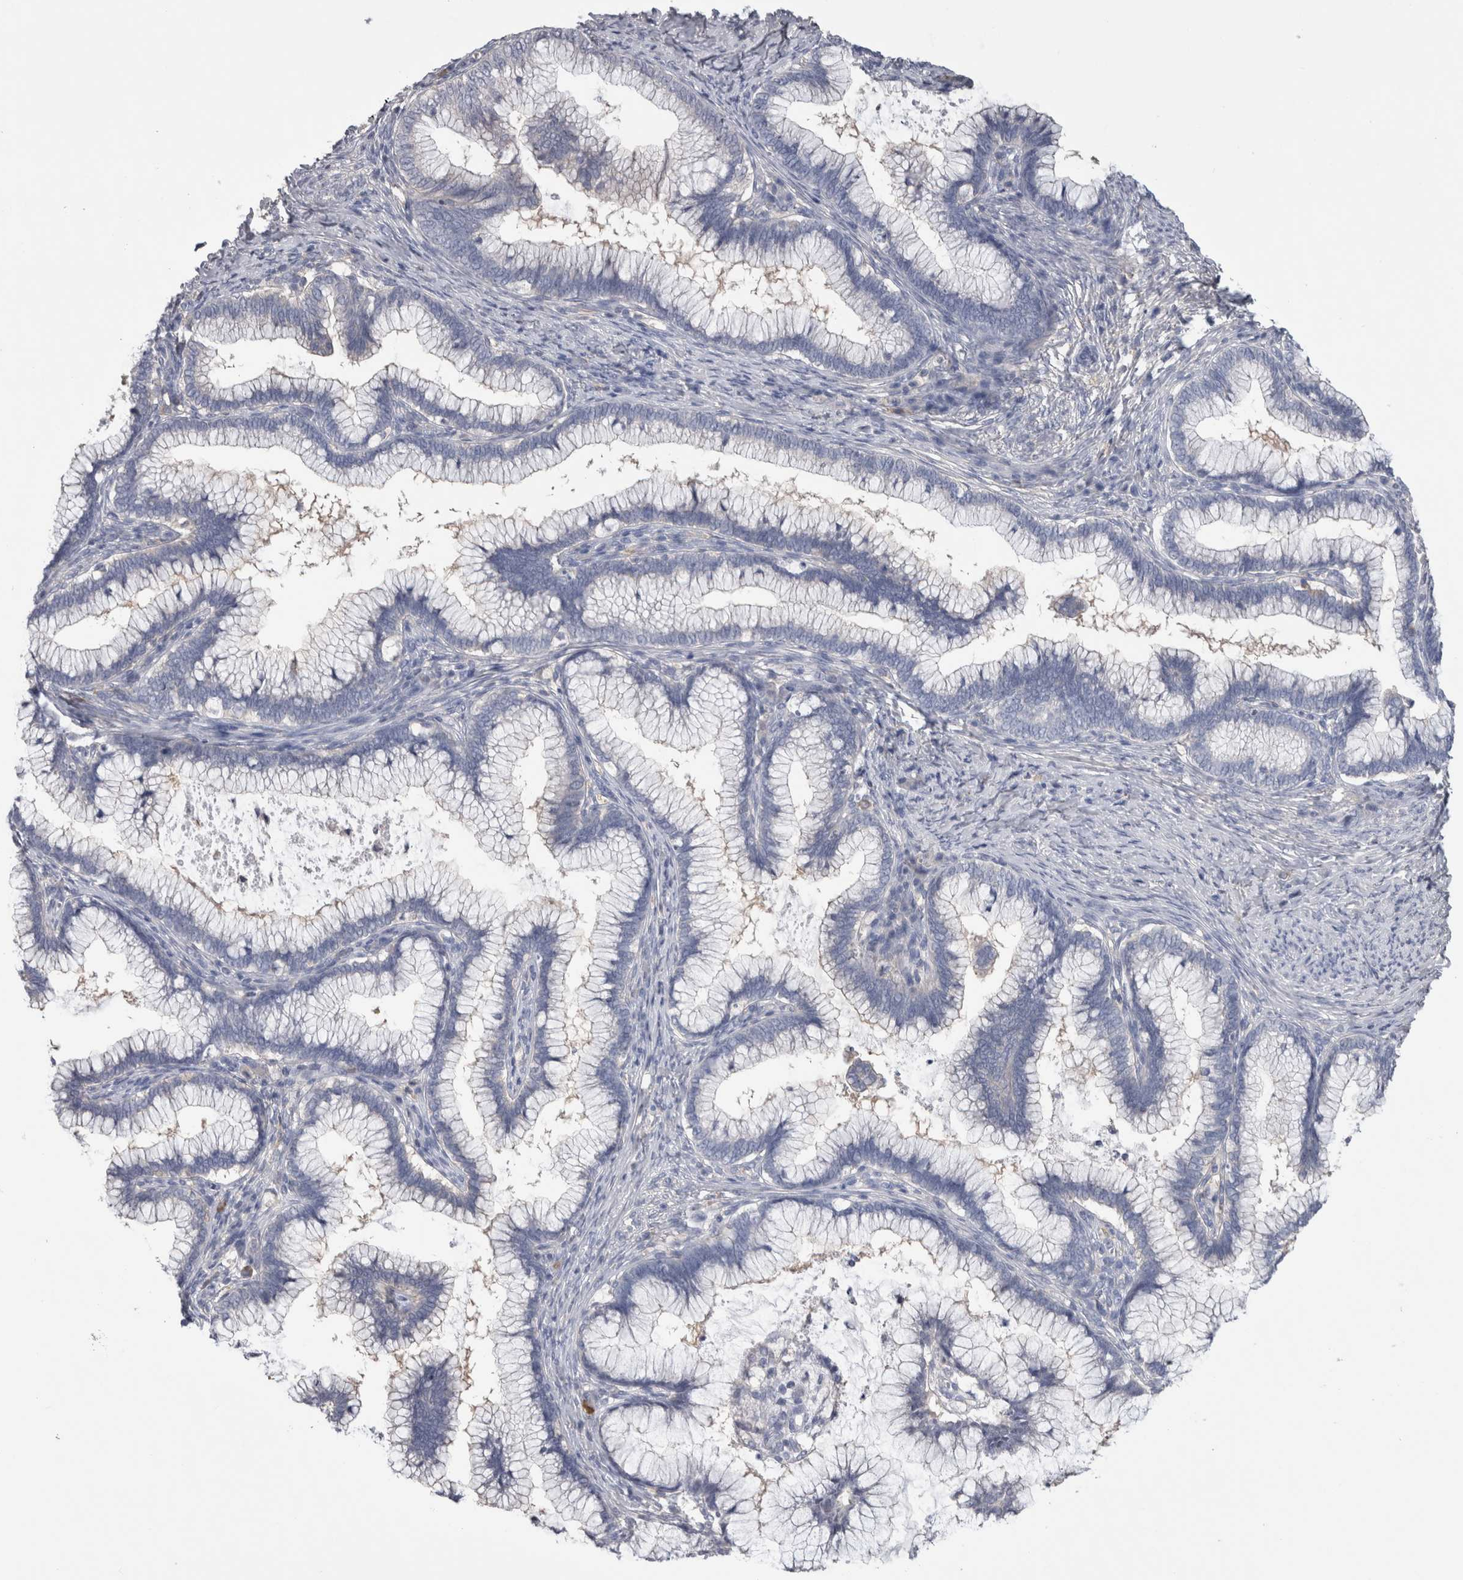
{"staining": {"intensity": "negative", "quantity": "none", "location": "none"}, "tissue": "cervical cancer", "cell_type": "Tumor cells", "image_type": "cancer", "snomed": [{"axis": "morphology", "description": "Adenocarcinoma, NOS"}, {"axis": "topography", "description": "Cervix"}], "caption": "IHC micrograph of cervical cancer stained for a protein (brown), which demonstrates no expression in tumor cells. Brightfield microscopy of immunohistochemistry stained with DAB (brown) and hematoxylin (blue), captured at high magnification.", "gene": "SCRN1", "patient": {"sex": "female", "age": 36}}